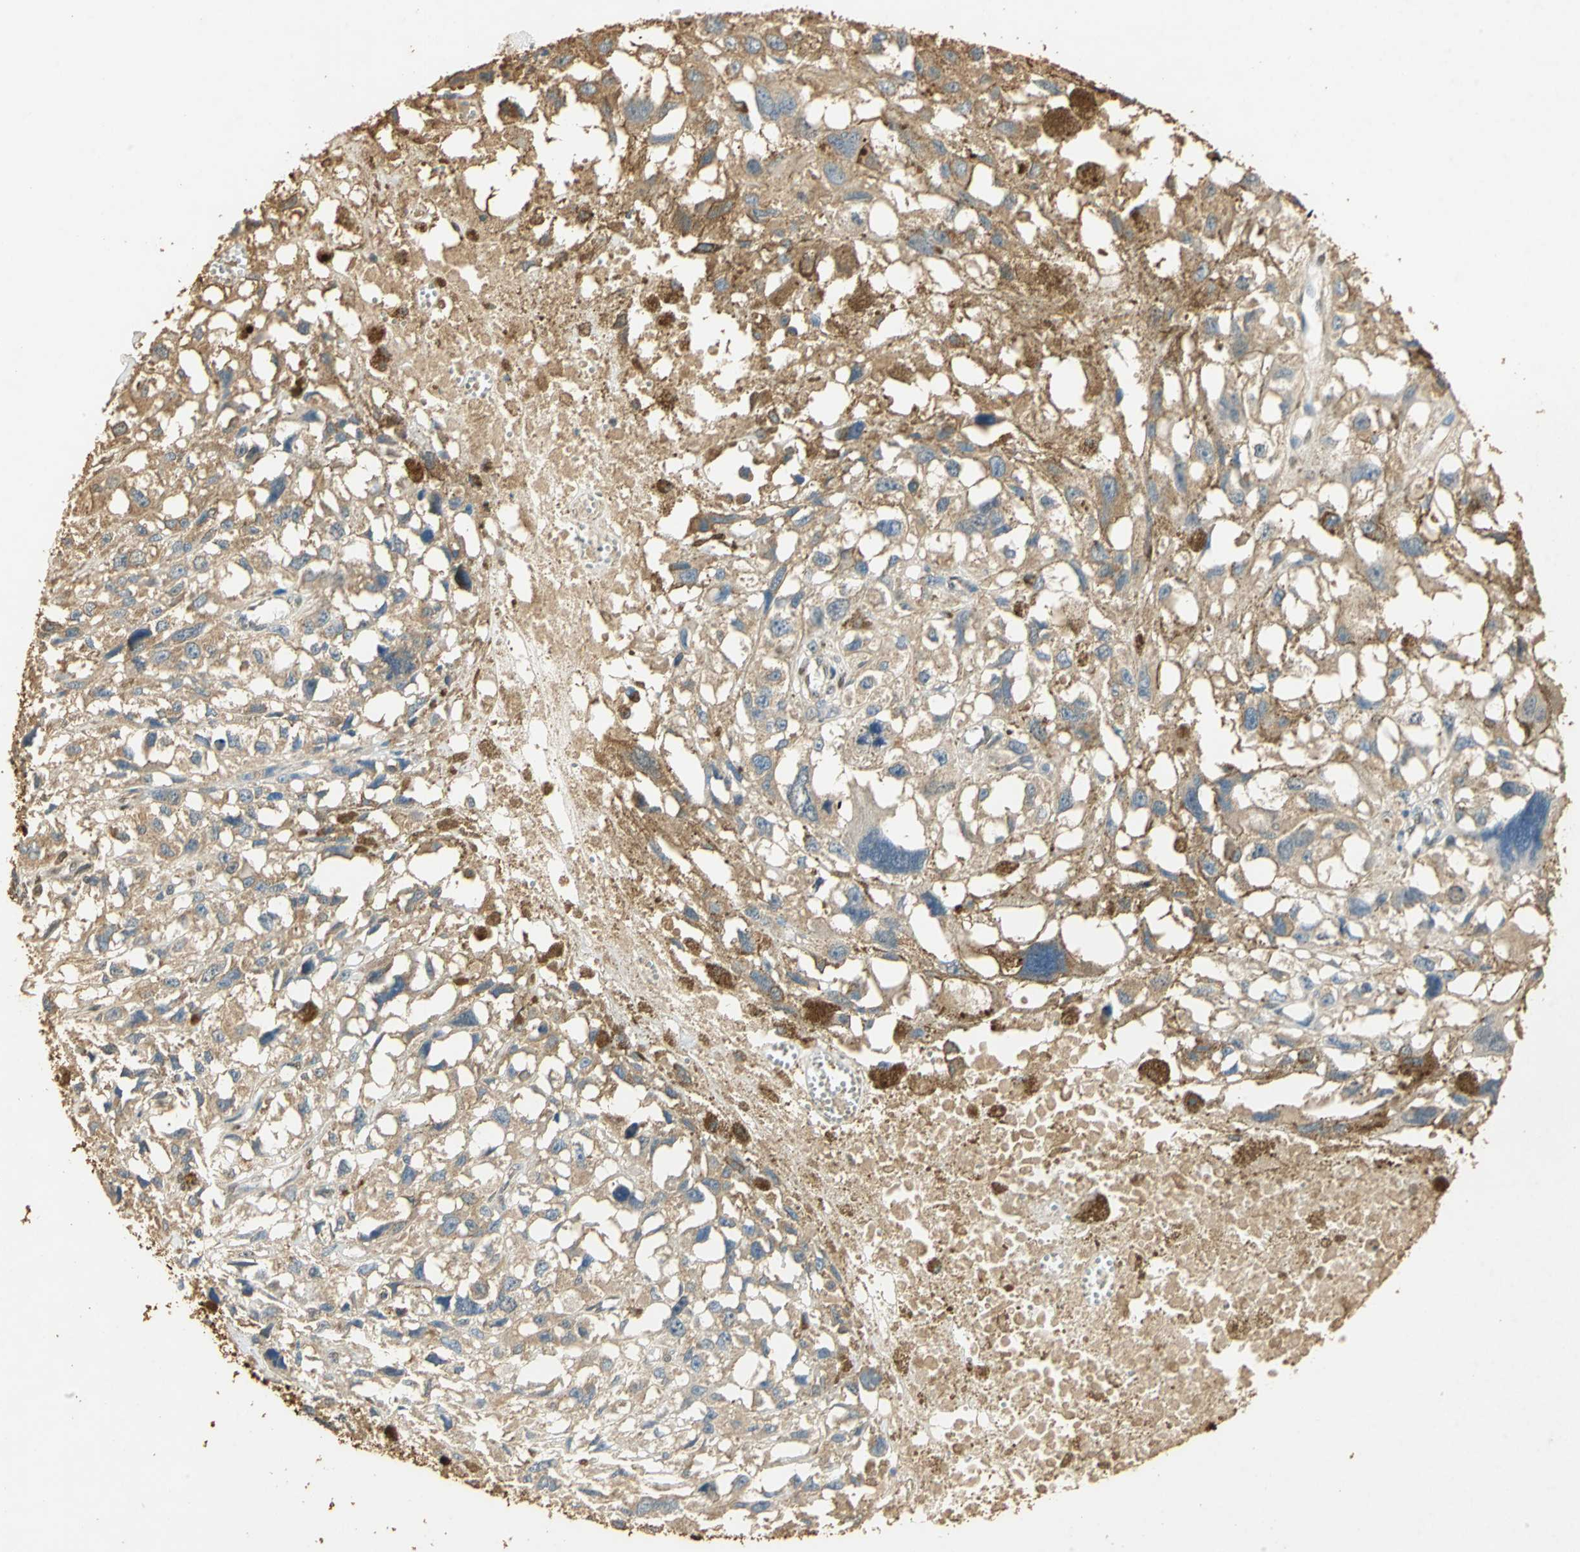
{"staining": {"intensity": "moderate", "quantity": ">75%", "location": "cytoplasmic/membranous"}, "tissue": "melanoma", "cell_type": "Tumor cells", "image_type": "cancer", "snomed": [{"axis": "morphology", "description": "Malignant melanoma, Metastatic site"}, {"axis": "topography", "description": "Lymph node"}], "caption": "Protein staining reveals moderate cytoplasmic/membranous staining in about >75% of tumor cells in malignant melanoma (metastatic site). The staining was performed using DAB (3,3'-diaminobenzidine), with brown indicating positive protein expression. Nuclei are stained blue with hematoxylin.", "gene": "GAPDH", "patient": {"sex": "male", "age": 59}}